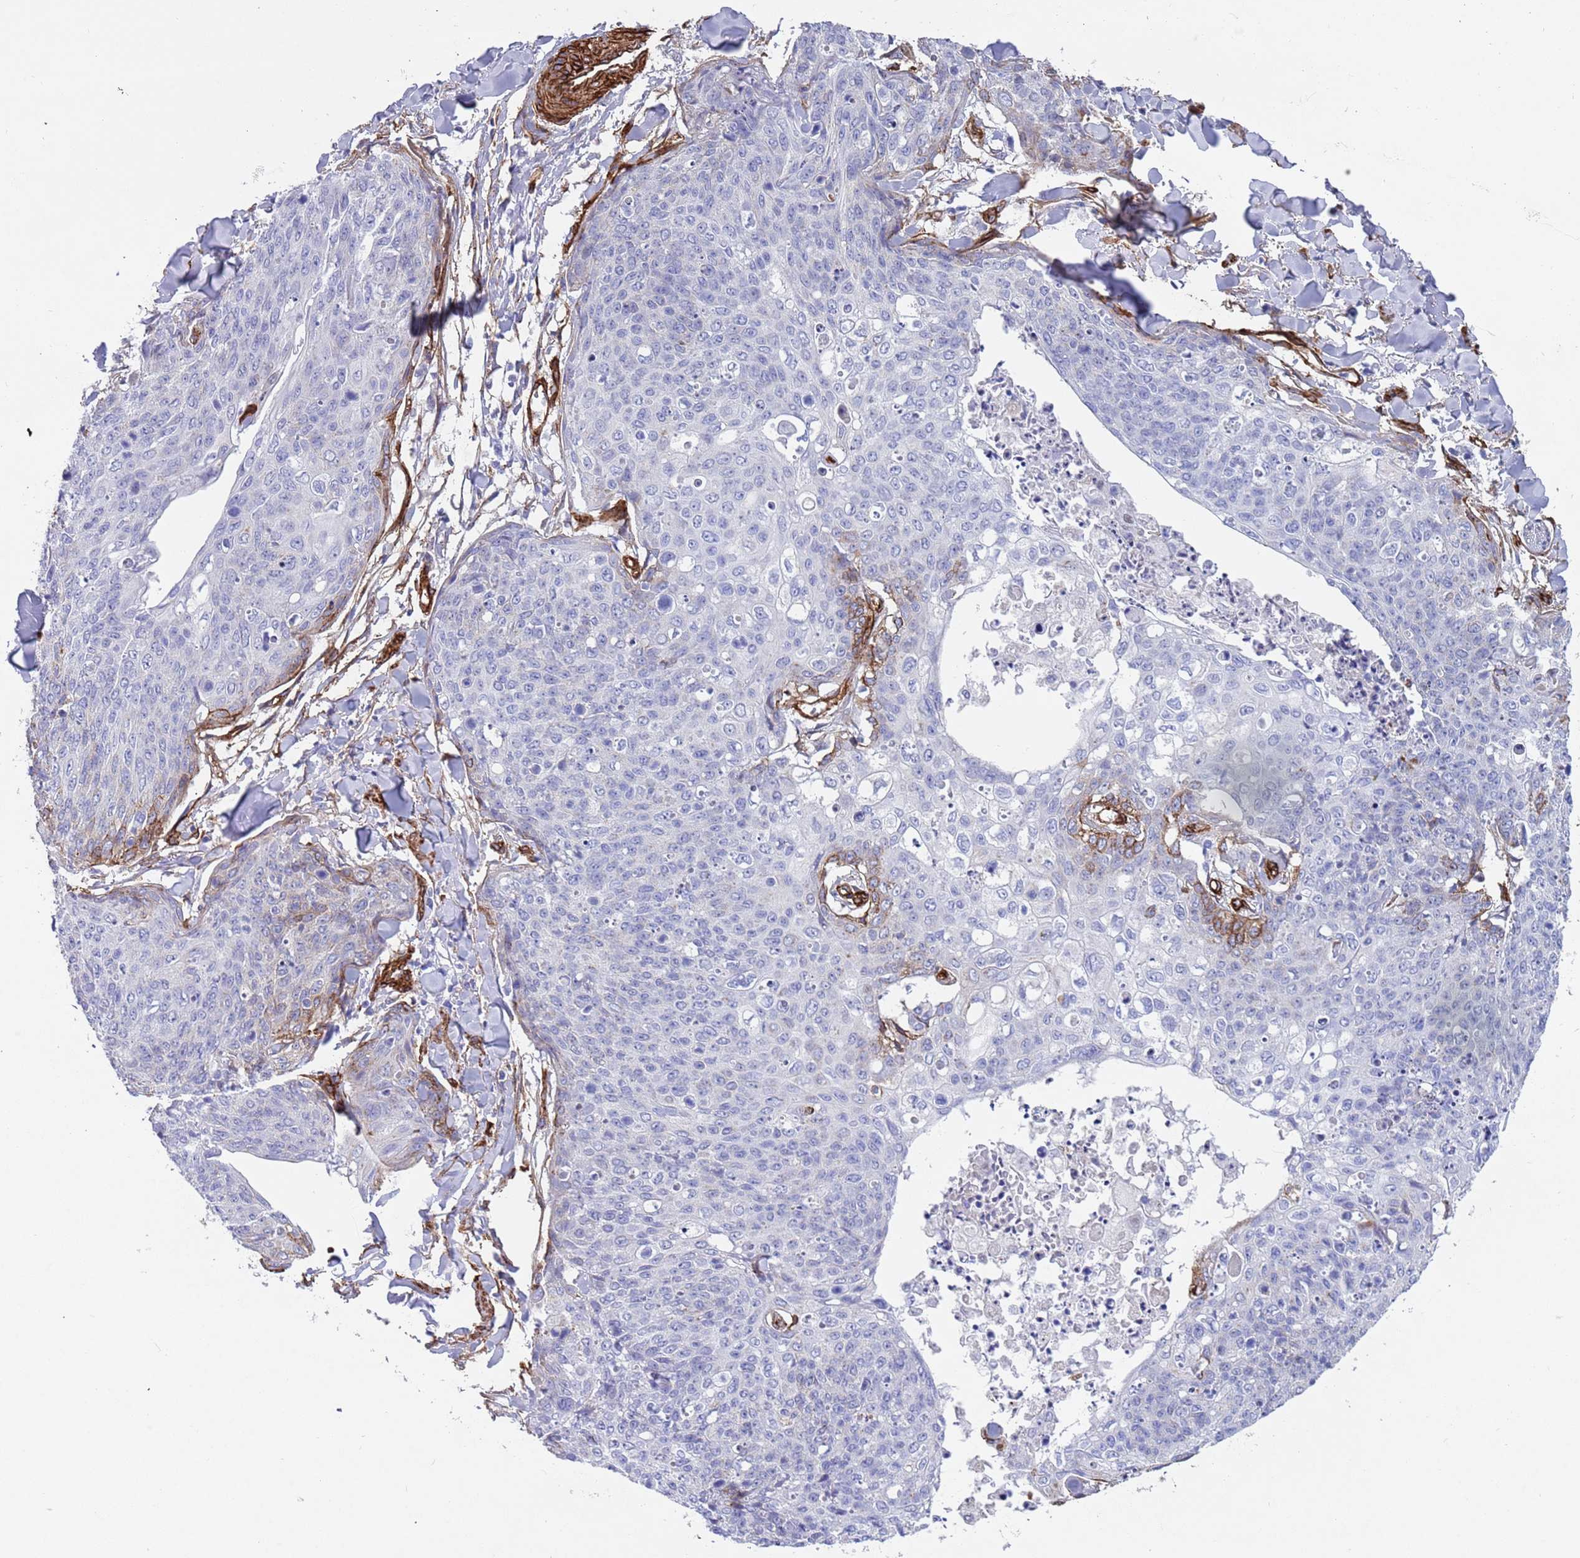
{"staining": {"intensity": "negative", "quantity": "none", "location": "none"}, "tissue": "skin cancer", "cell_type": "Tumor cells", "image_type": "cancer", "snomed": [{"axis": "morphology", "description": "Squamous cell carcinoma, NOS"}, {"axis": "topography", "description": "Skin"}, {"axis": "topography", "description": "Vulva"}], "caption": "Immunohistochemistry (IHC) photomicrograph of neoplastic tissue: human squamous cell carcinoma (skin) stained with DAB demonstrates no significant protein staining in tumor cells.", "gene": "CAV2", "patient": {"sex": "female", "age": 85}}